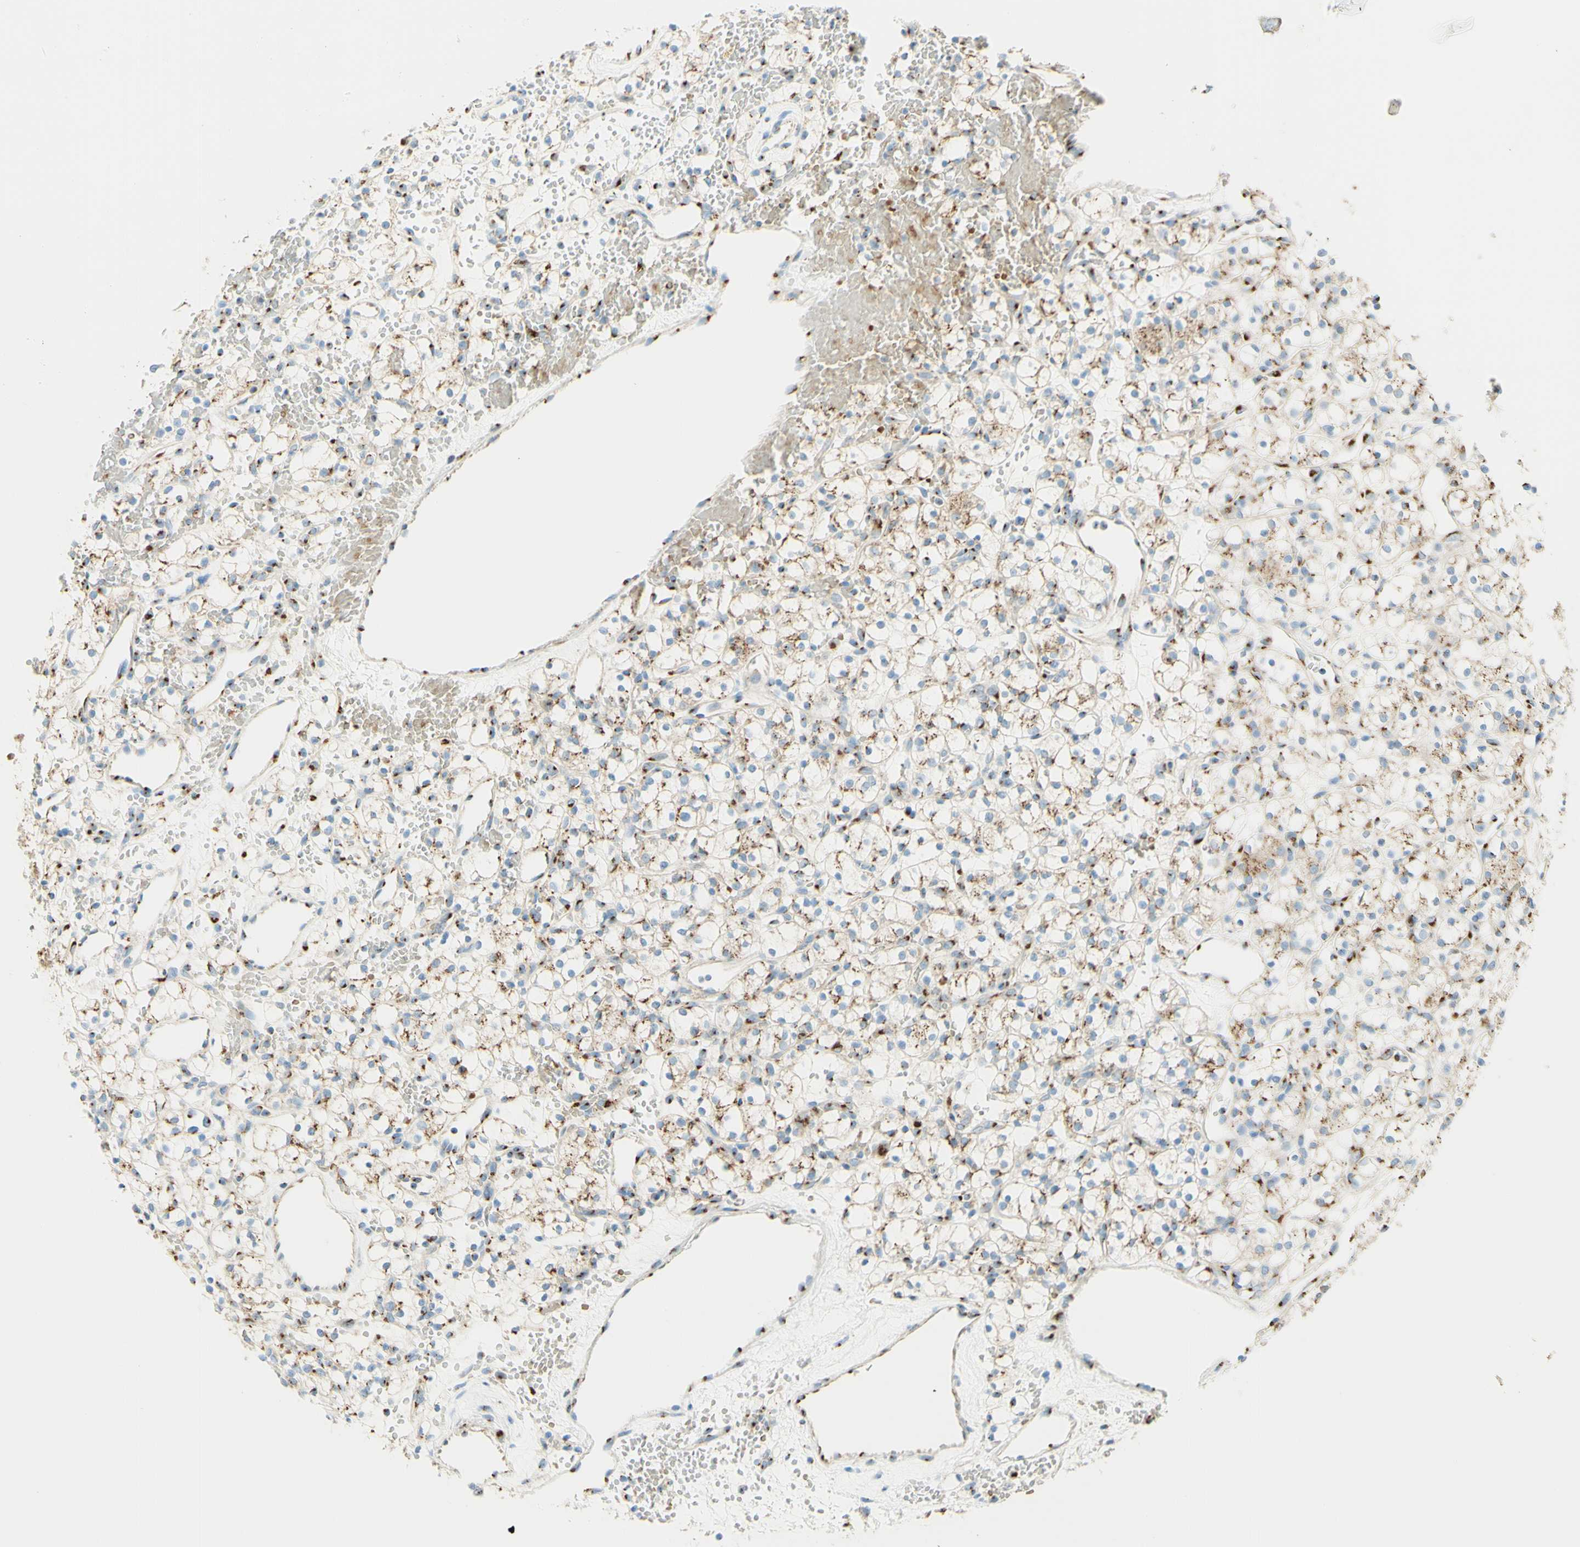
{"staining": {"intensity": "strong", "quantity": "25%-75%", "location": "cytoplasmic/membranous"}, "tissue": "renal cancer", "cell_type": "Tumor cells", "image_type": "cancer", "snomed": [{"axis": "morphology", "description": "Adenocarcinoma, NOS"}, {"axis": "topography", "description": "Kidney"}], "caption": "An image showing strong cytoplasmic/membranous staining in about 25%-75% of tumor cells in renal adenocarcinoma, as visualized by brown immunohistochemical staining.", "gene": "GOLGB1", "patient": {"sex": "female", "age": 60}}